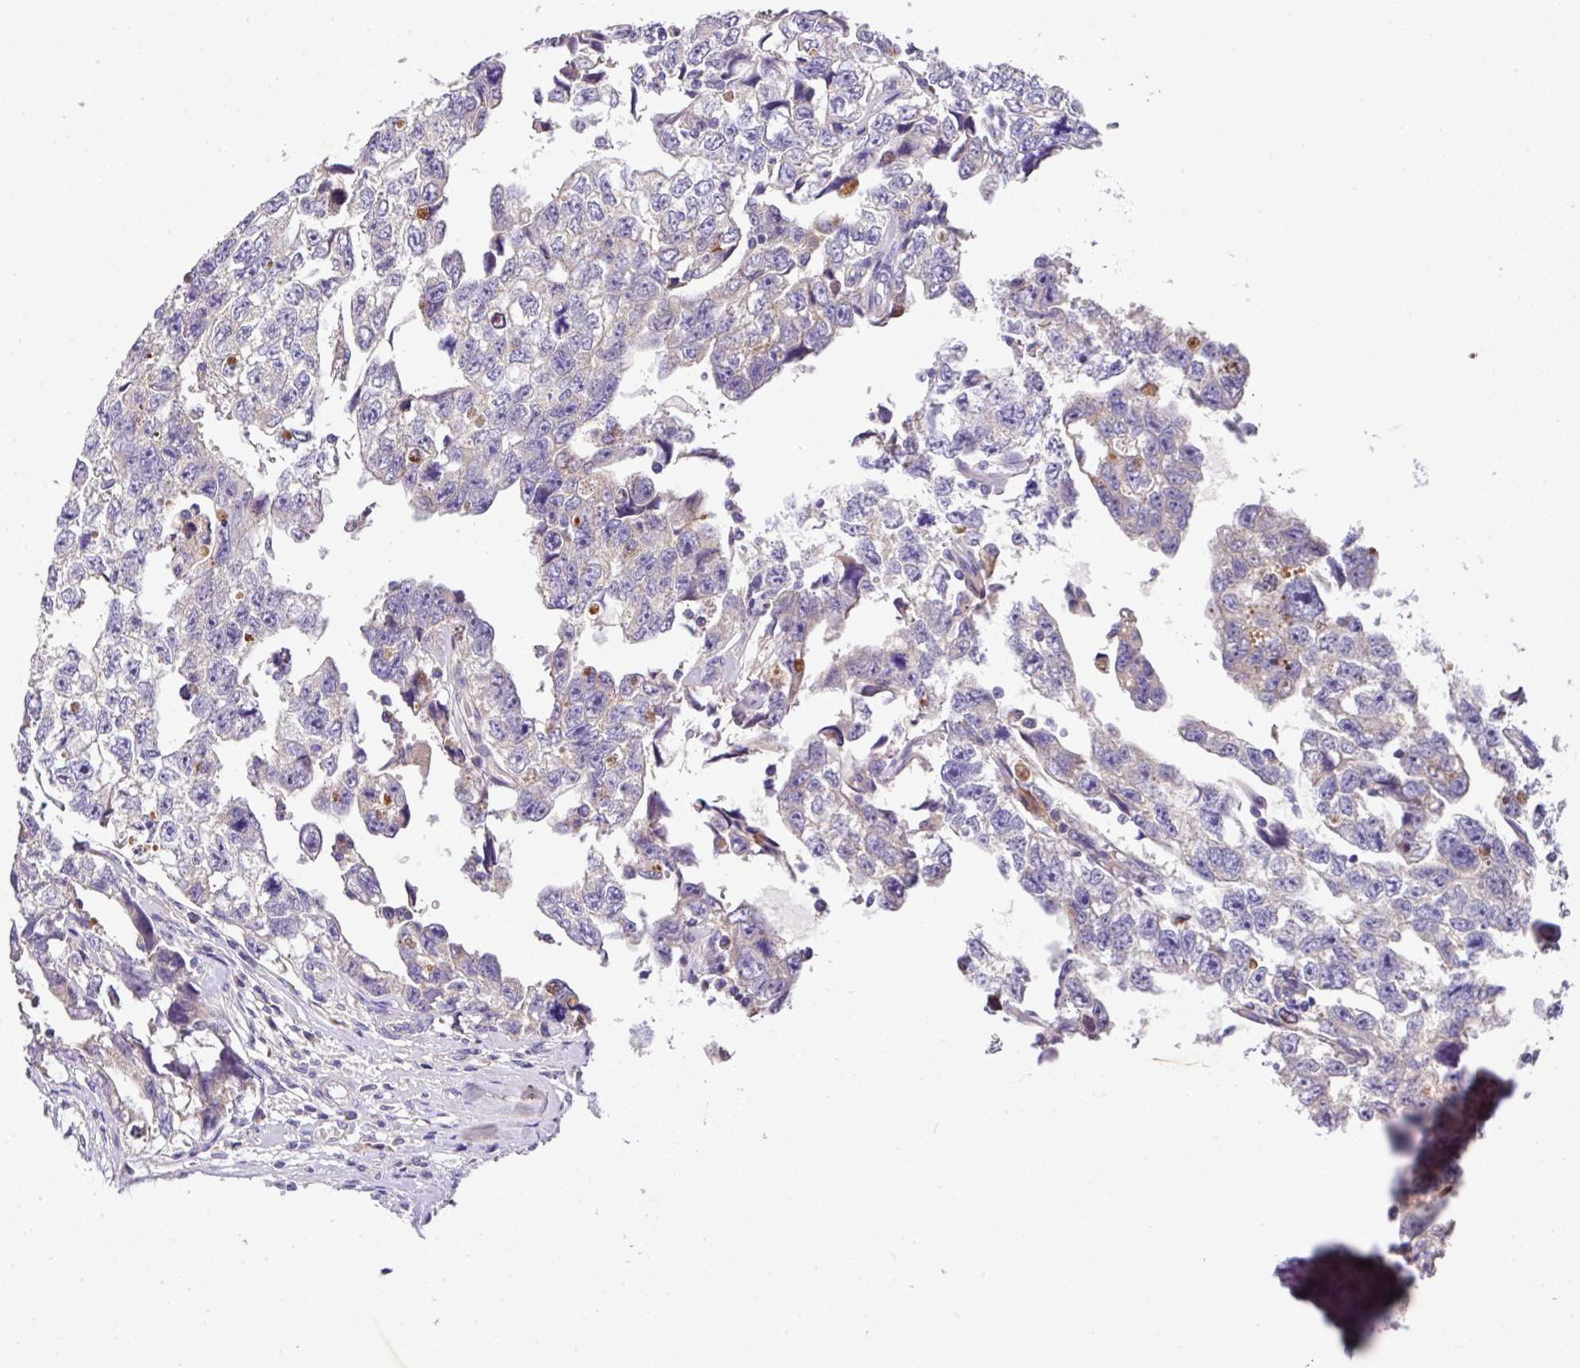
{"staining": {"intensity": "negative", "quantity": "none", "location": "none"}, "tissue": "testis cancer", "cell_type": "Tumor cells", "image_type": "cancer", "snomed": [{"axis": "morphology", "description": "Carcinoma, Embryonal, NOS"}, {"axis": "topography", "description": "Testis"}], "caption": "Photomicrograph shows no significant protein staining in tumor cells of testis embryonal carcinoma.", "gene": "ANXA2R", "patient": {"sex": "male", "age": 22}}